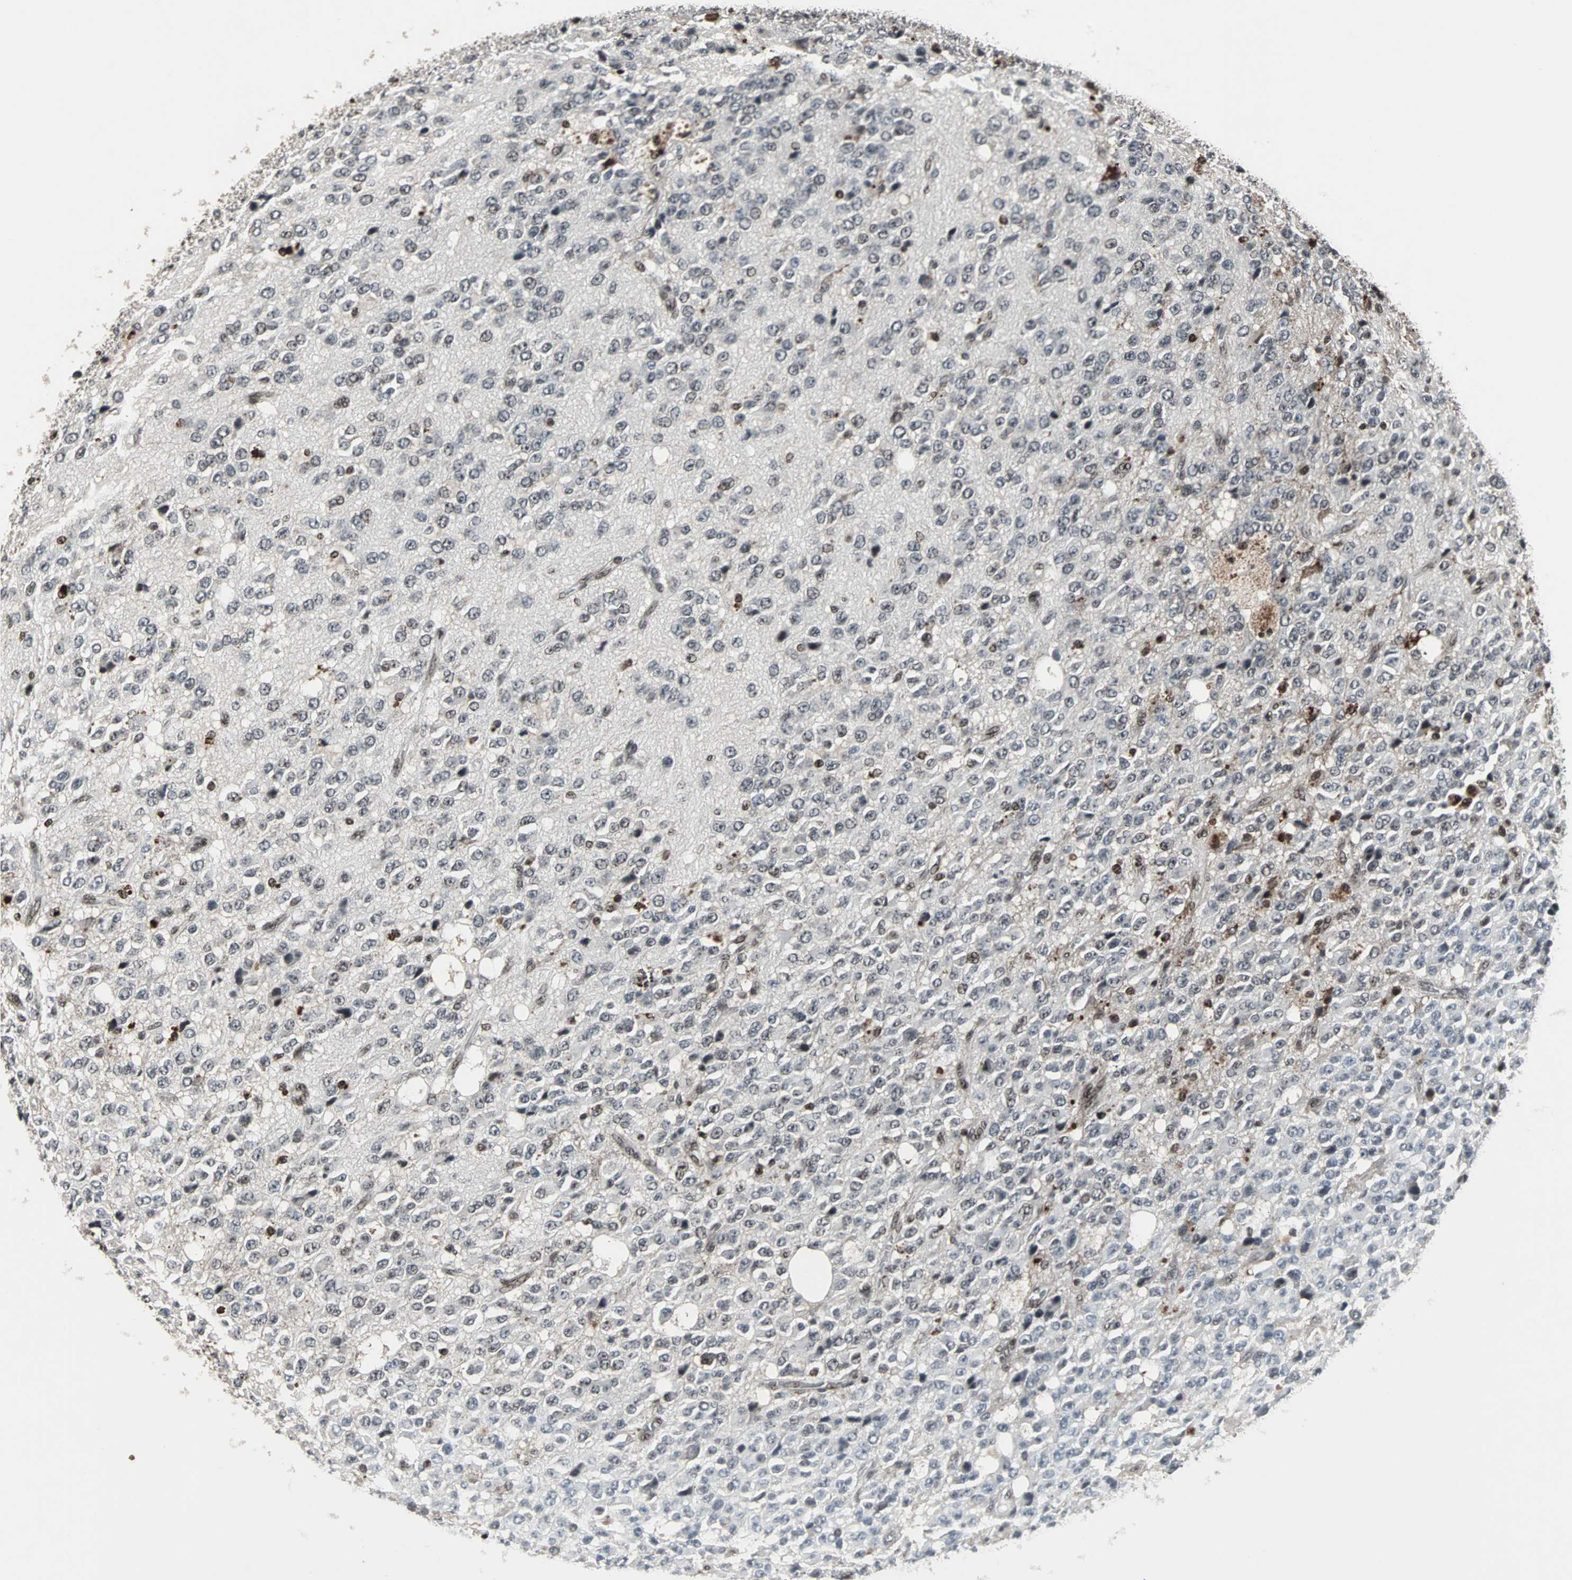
{"staining": {"intensity": "moderate", "quantity": "25%-75%", "location": "nuclear"}, "tissue": "glioma", "cell_type": "Tumor cells", "image_type": "cancer", "snomed": [{"axis": "morphology", "description": "Glioma, malignant, High grade"}, {"axis": "topography", "description": "pancreas cauda"}], "caption": "Immunohistochemical staining of human high-grade glioma (malignant) exhibits moderate nuclear protein positivity in about 25%-75% of tumor cells. (DAB (3,3'-diaminobenzidine) = brown stain, brightfield microscopy at high magnification).", "gene": "PNKP", "patient": {"sex": "male", "age": 60}}